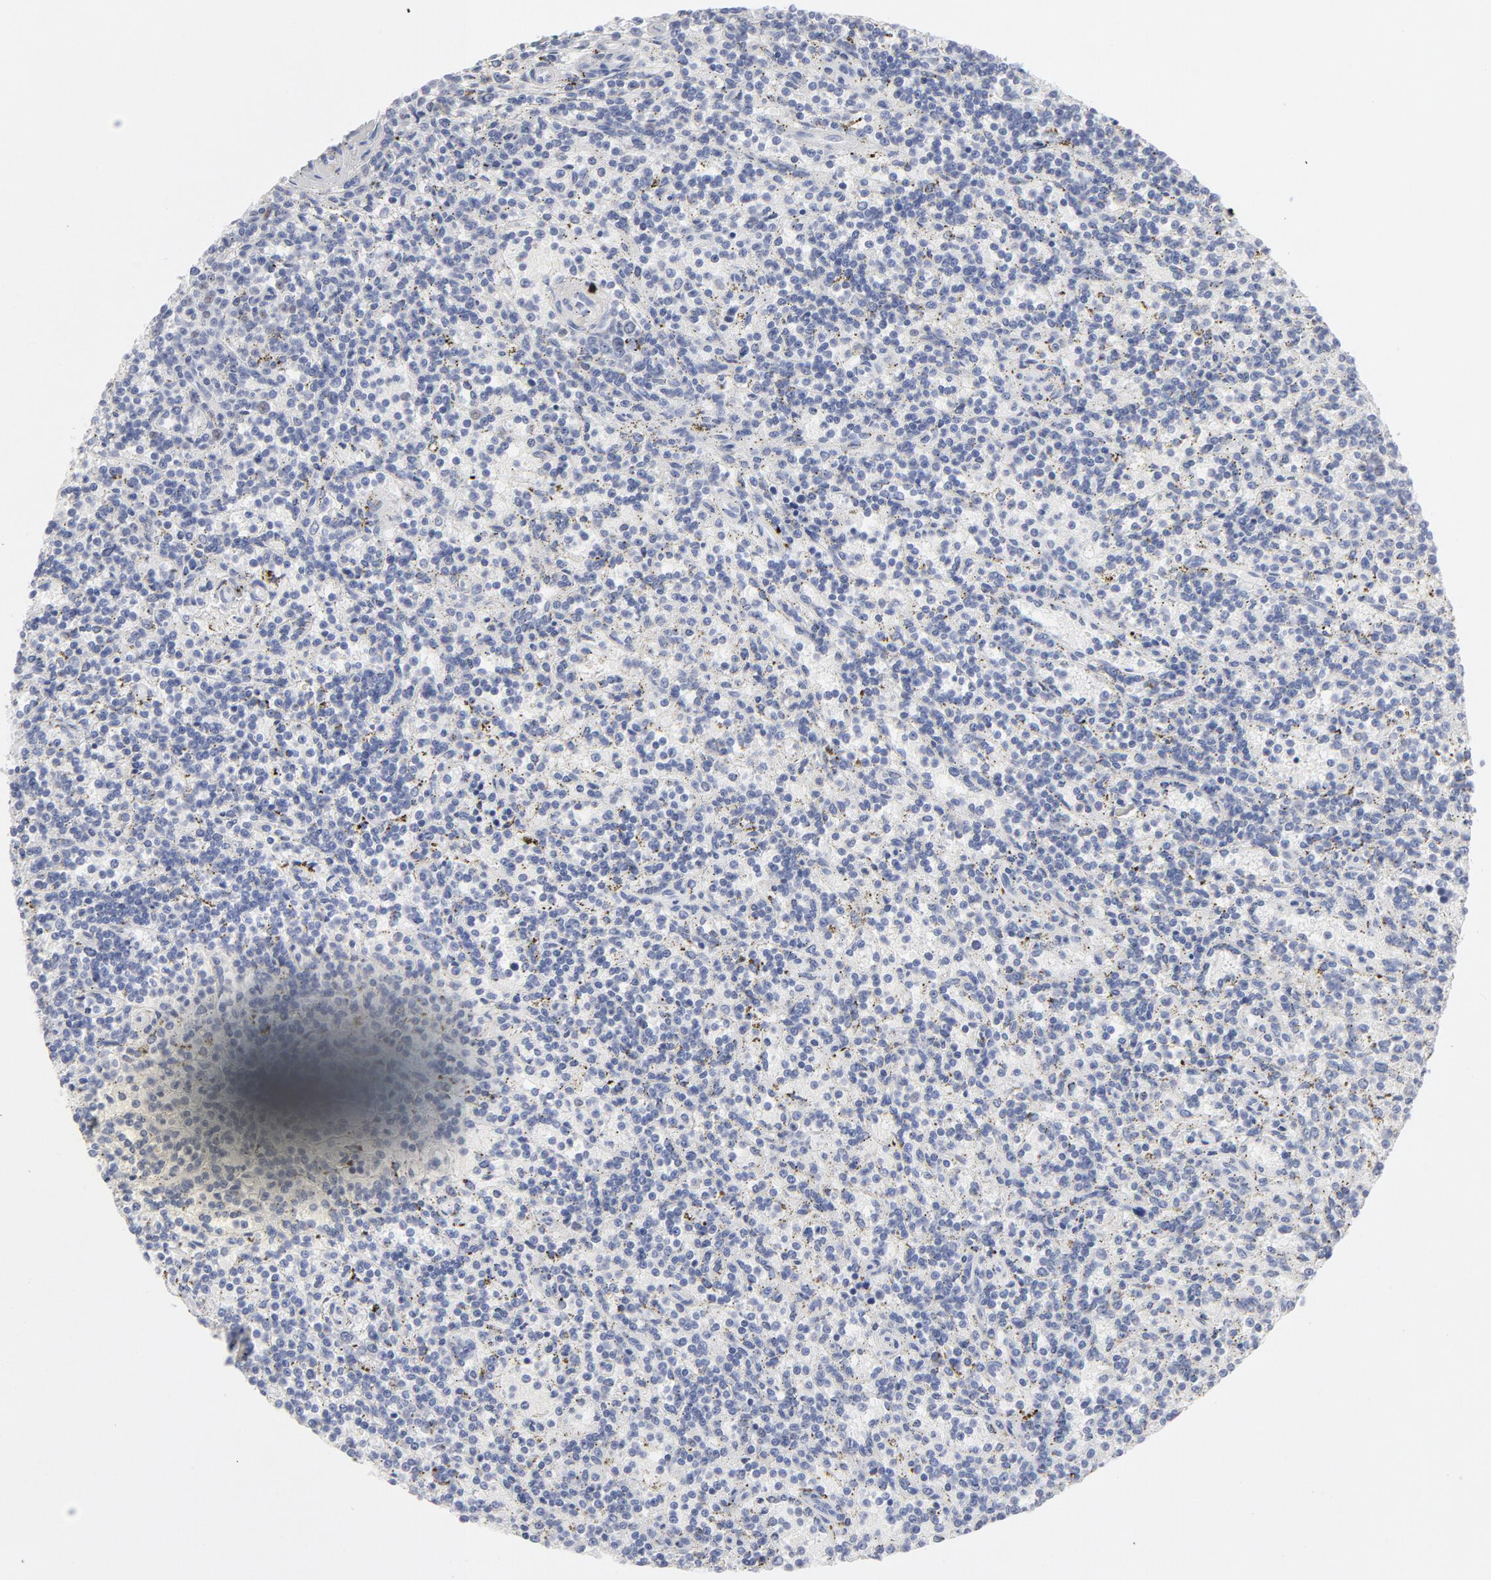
{"staining": {"intensity": "negative", "quantity": "none", "location": "none"}, "tissue": "lymphoma", "cell_type": "Tumor cells", "image_type": "cancer", "snomed": [{"axis": "morphology", "description": "Malignant lymphoma, non-Hodgkin's type, Low grade"}, {"axis": "topography", "description": "Spleen"}], "caption": "Photomicrograph shows no protein expression in tumor cells of malignant lymphoma, non-Hodgkin's type (low-grade) tissue. (DAB immunohistochemistry, high magnification).", "gene": "MCM7", "patient": {"sex": "male", "age": 73}}